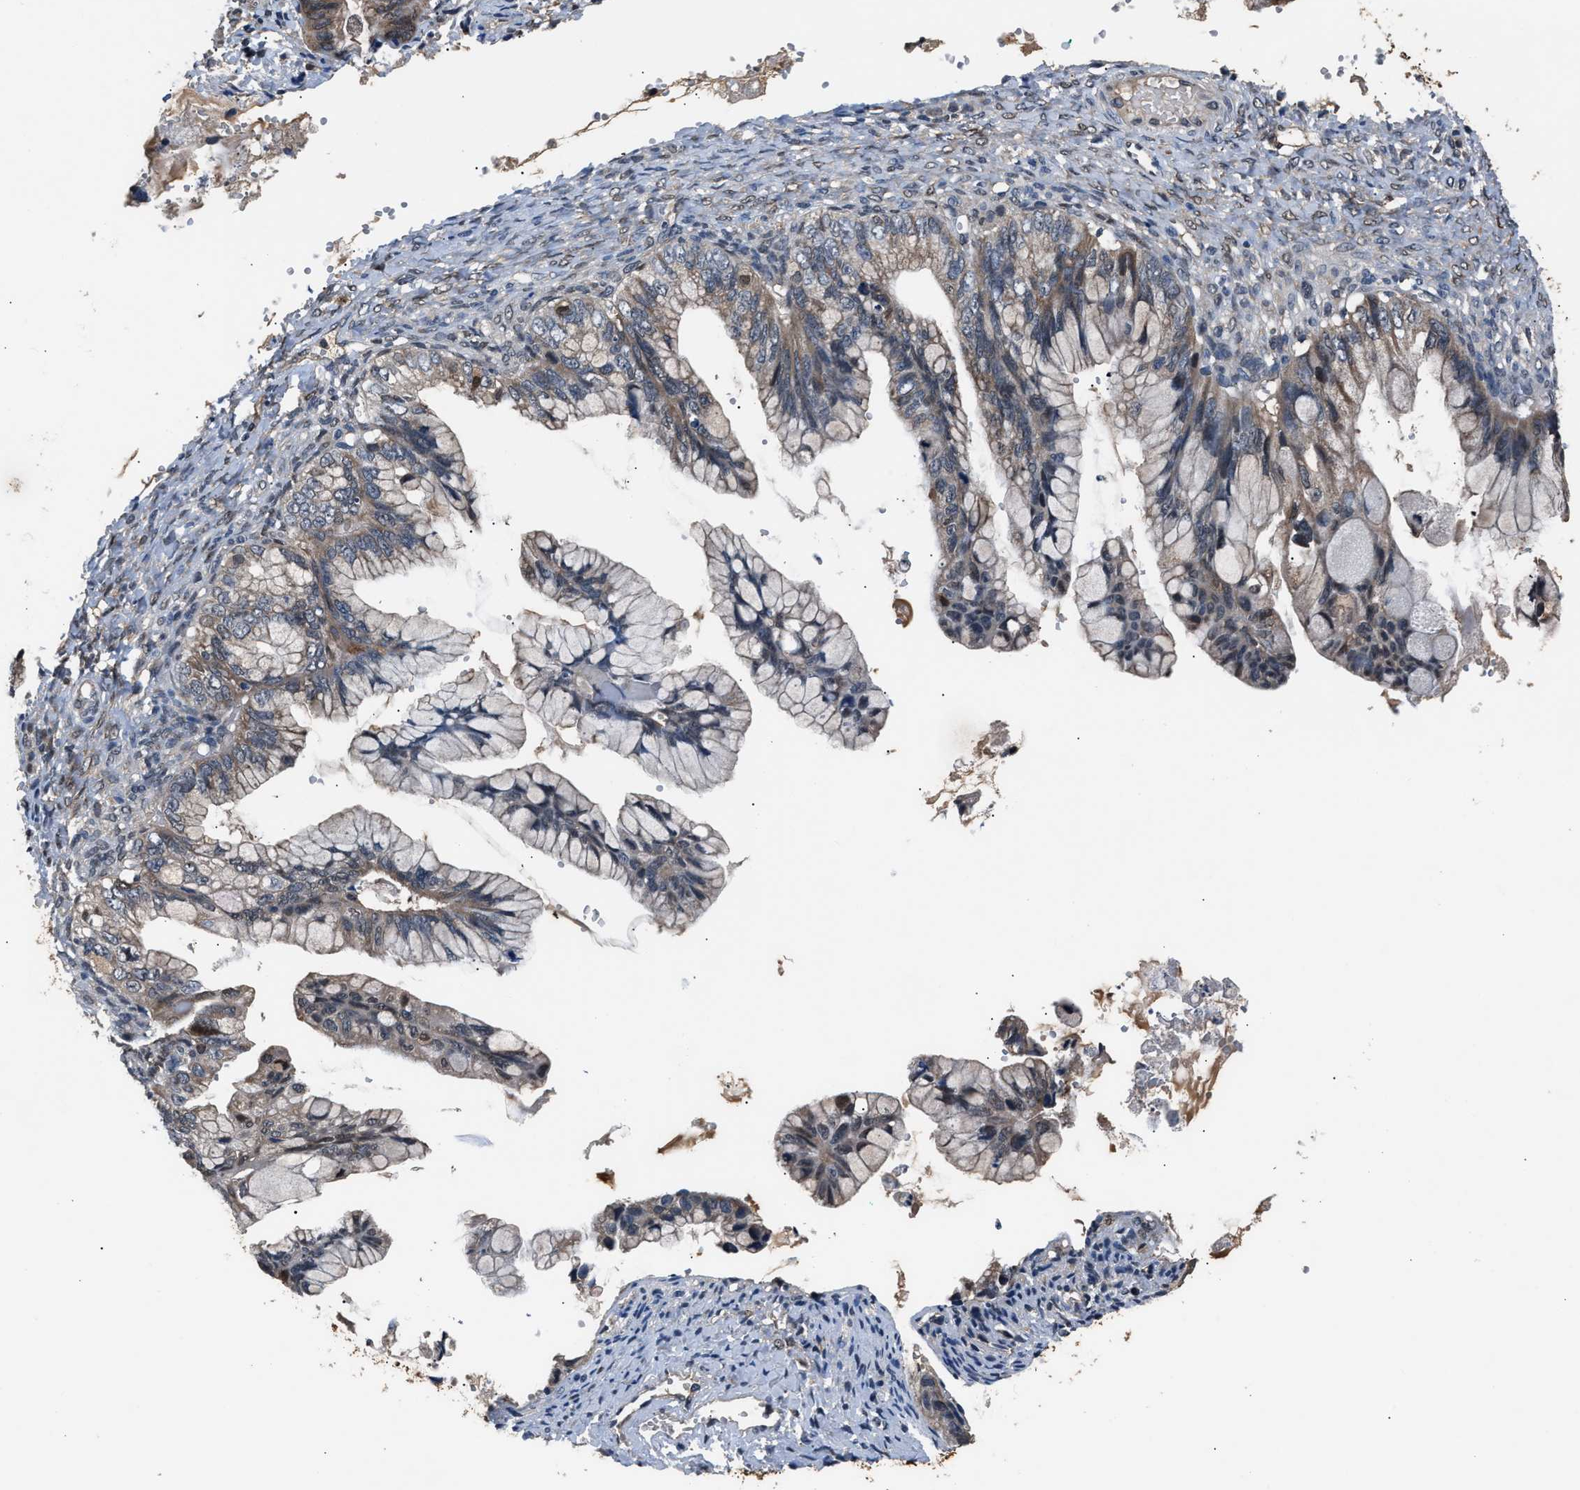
{"staining": {"intensity": "weak", "quantity": "25%-75%", "location": "cytoplasmic/membranous,nuclear"}, "tissue": "ovarian cancer", "cell_type": "Tumor cells", "image_type": "cancer", "snomed": [{"axis": "morphology", "description": "Cystadenocarcinoma, mucinous, NOS"}, {"axis": "topography", "description": "Ovary"}], "caption": "Immunohistochemistry of ovarian mucinous cystadenocarcinoma demonstrates low levels of weak cytoplasmic/membranous and nuclear staining in approximately 25%-75% of tumor cells.", "gene": "TP53I3", "patient": {"sex": "female", "age": 36}}